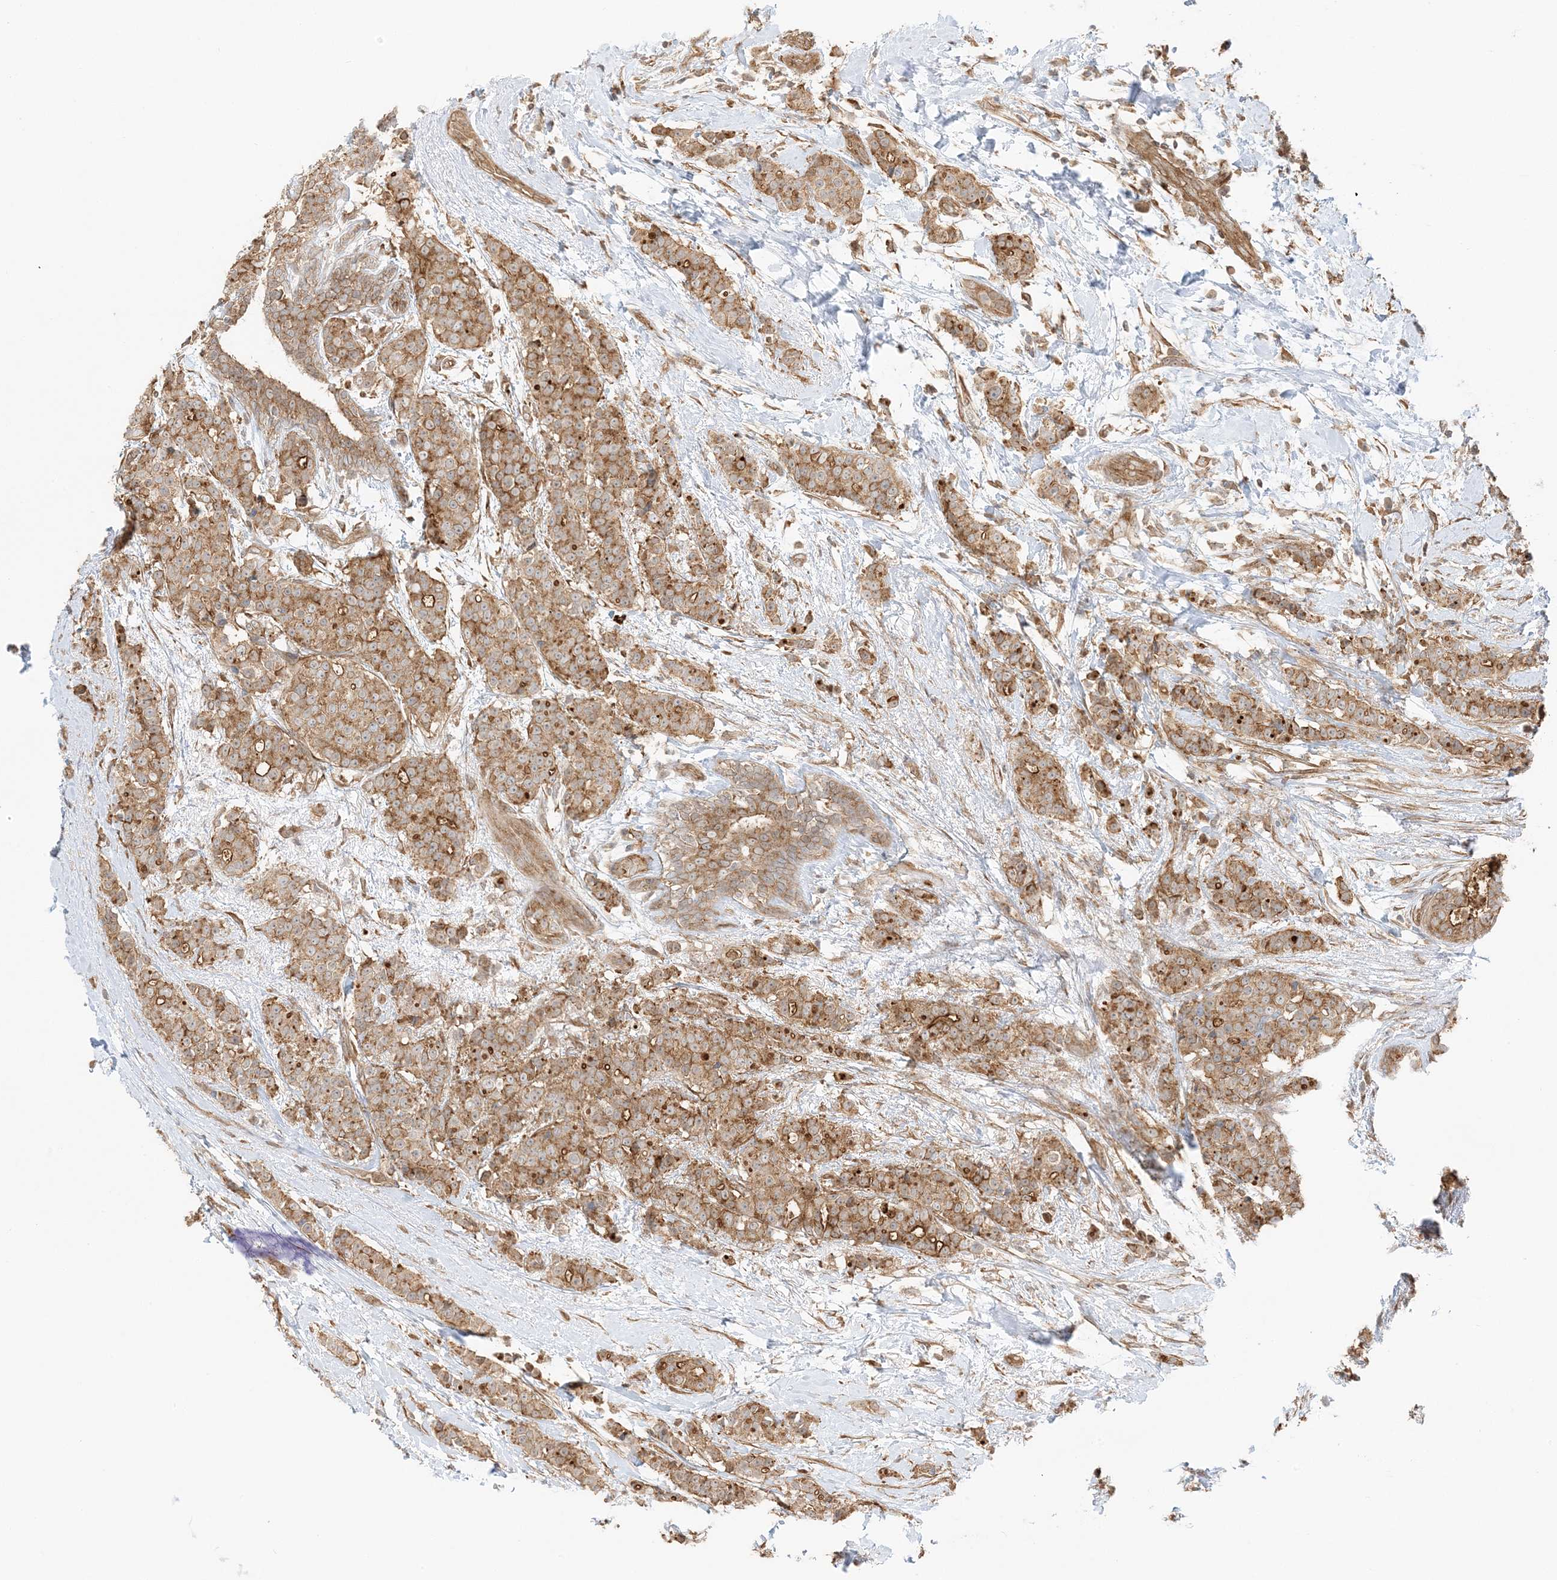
{"staining": {"intensity": "moderate", "quantity": ">75%", "location": "cytoplasmic/membranous"}, "tissue": "breast cancer", "cell_type": "Tumor cells", "image_type": "cancer", "snomed": [{"axis": "morphology", "description": "Lobular carcinoma"}, {"axis": "topography", "description": "Breast"}], "caption": "Moderate cytoplasmic/membranous positivity is seen in approximately >75% of tumor cells in breast cancer (lobular carcinoma).", "gene": "UBAP2L", "patient": {"sex": "female", "age": 51}}